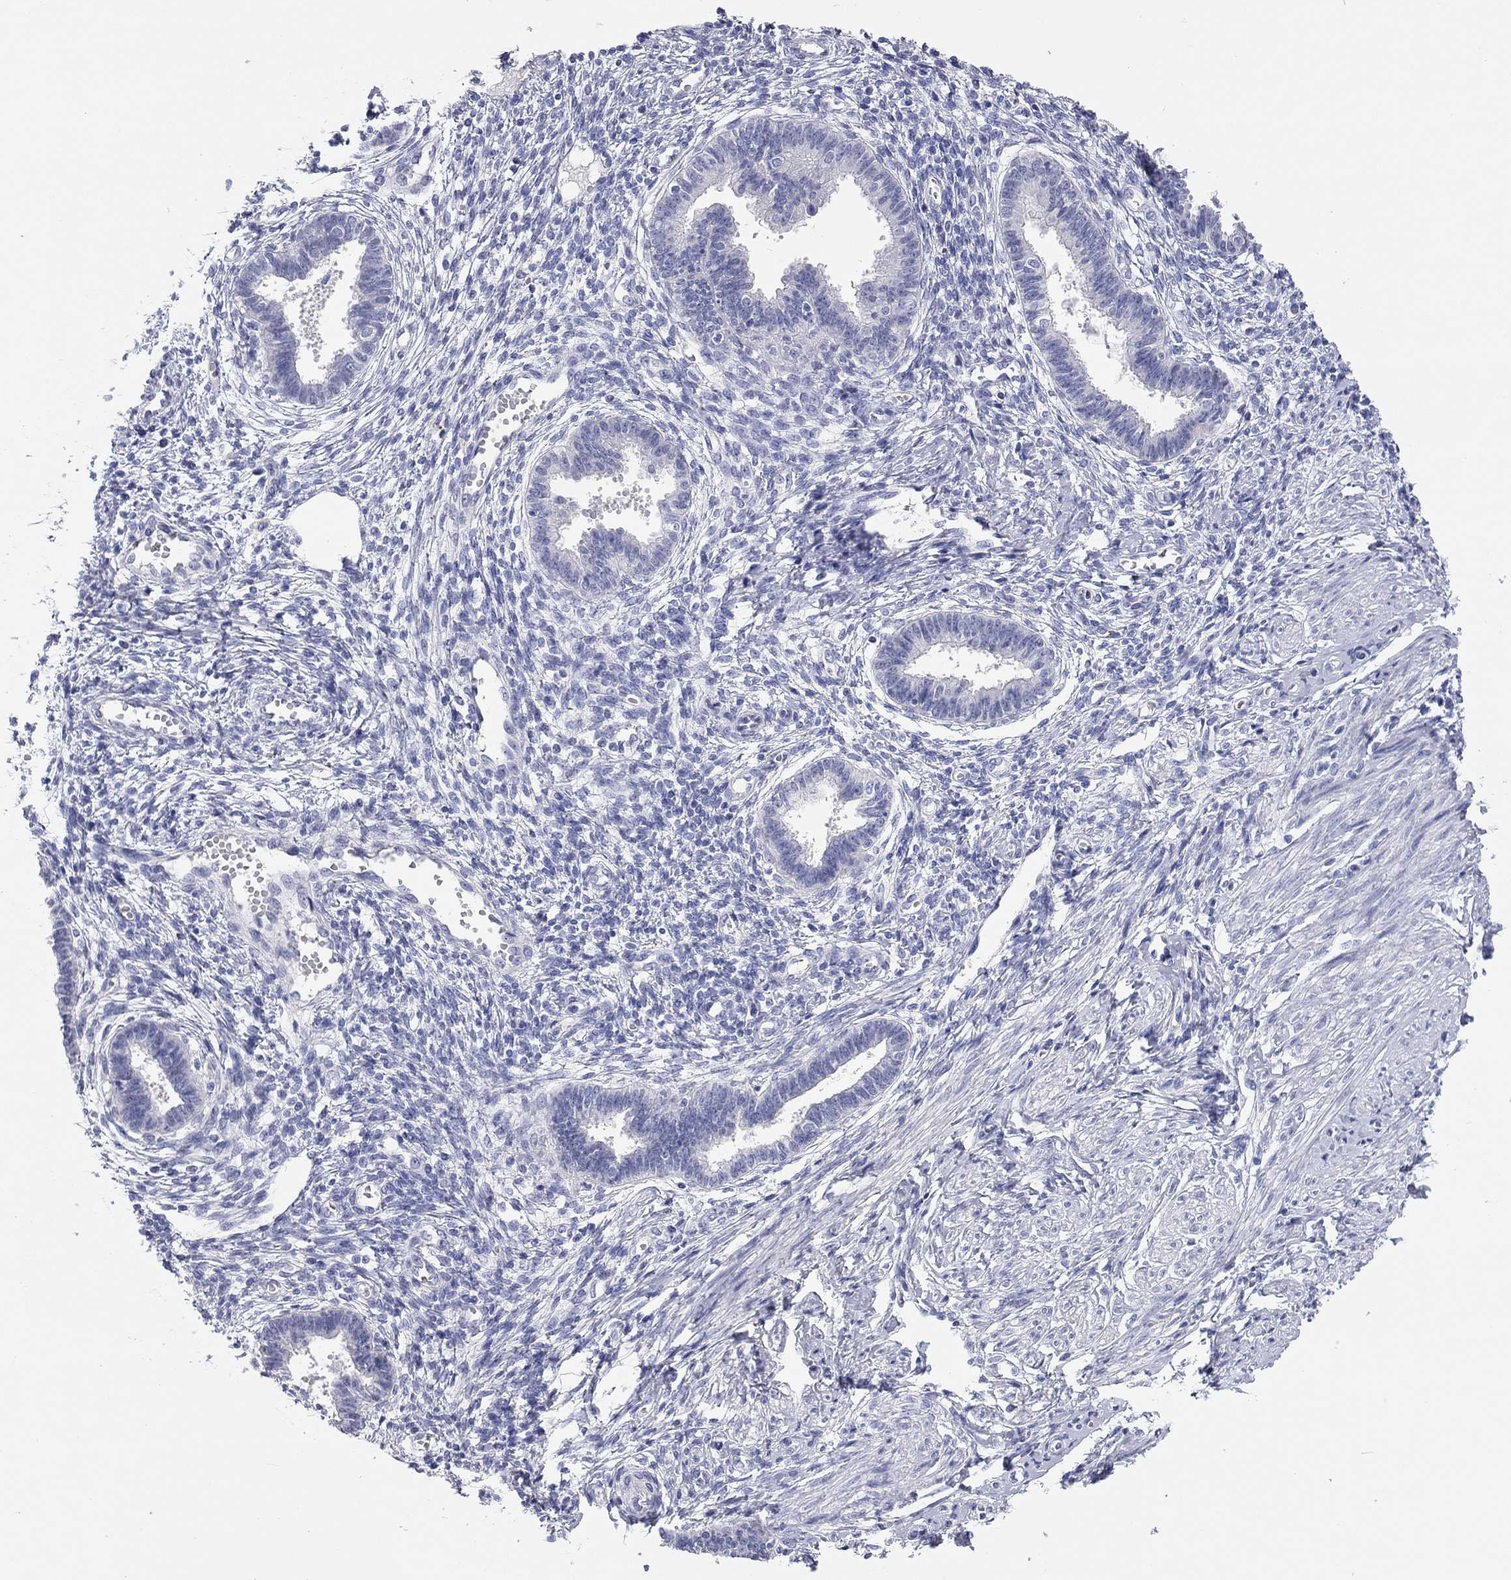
{"staining": {"intensity": "negative", "quantity": "none", "location": "none"}, "tissue": "endometrium", "cell_type": "Cells in endometrial stroma", "image_type": "normal", "snomed": [{"axis": "morphology", "description": "Normal tissue, NOS"}, {"axis": "topography", "description": "Cervix"}, {"axis": "topography", "description": "Endometrium"}], "caption": "This is an immunohistochemistry photomicrograph of normal endometrium. There is no staining in cells in endometrial stroma.", "gene": "ENSG00000269035", "patient": {"sex": "female", "age": 37}}